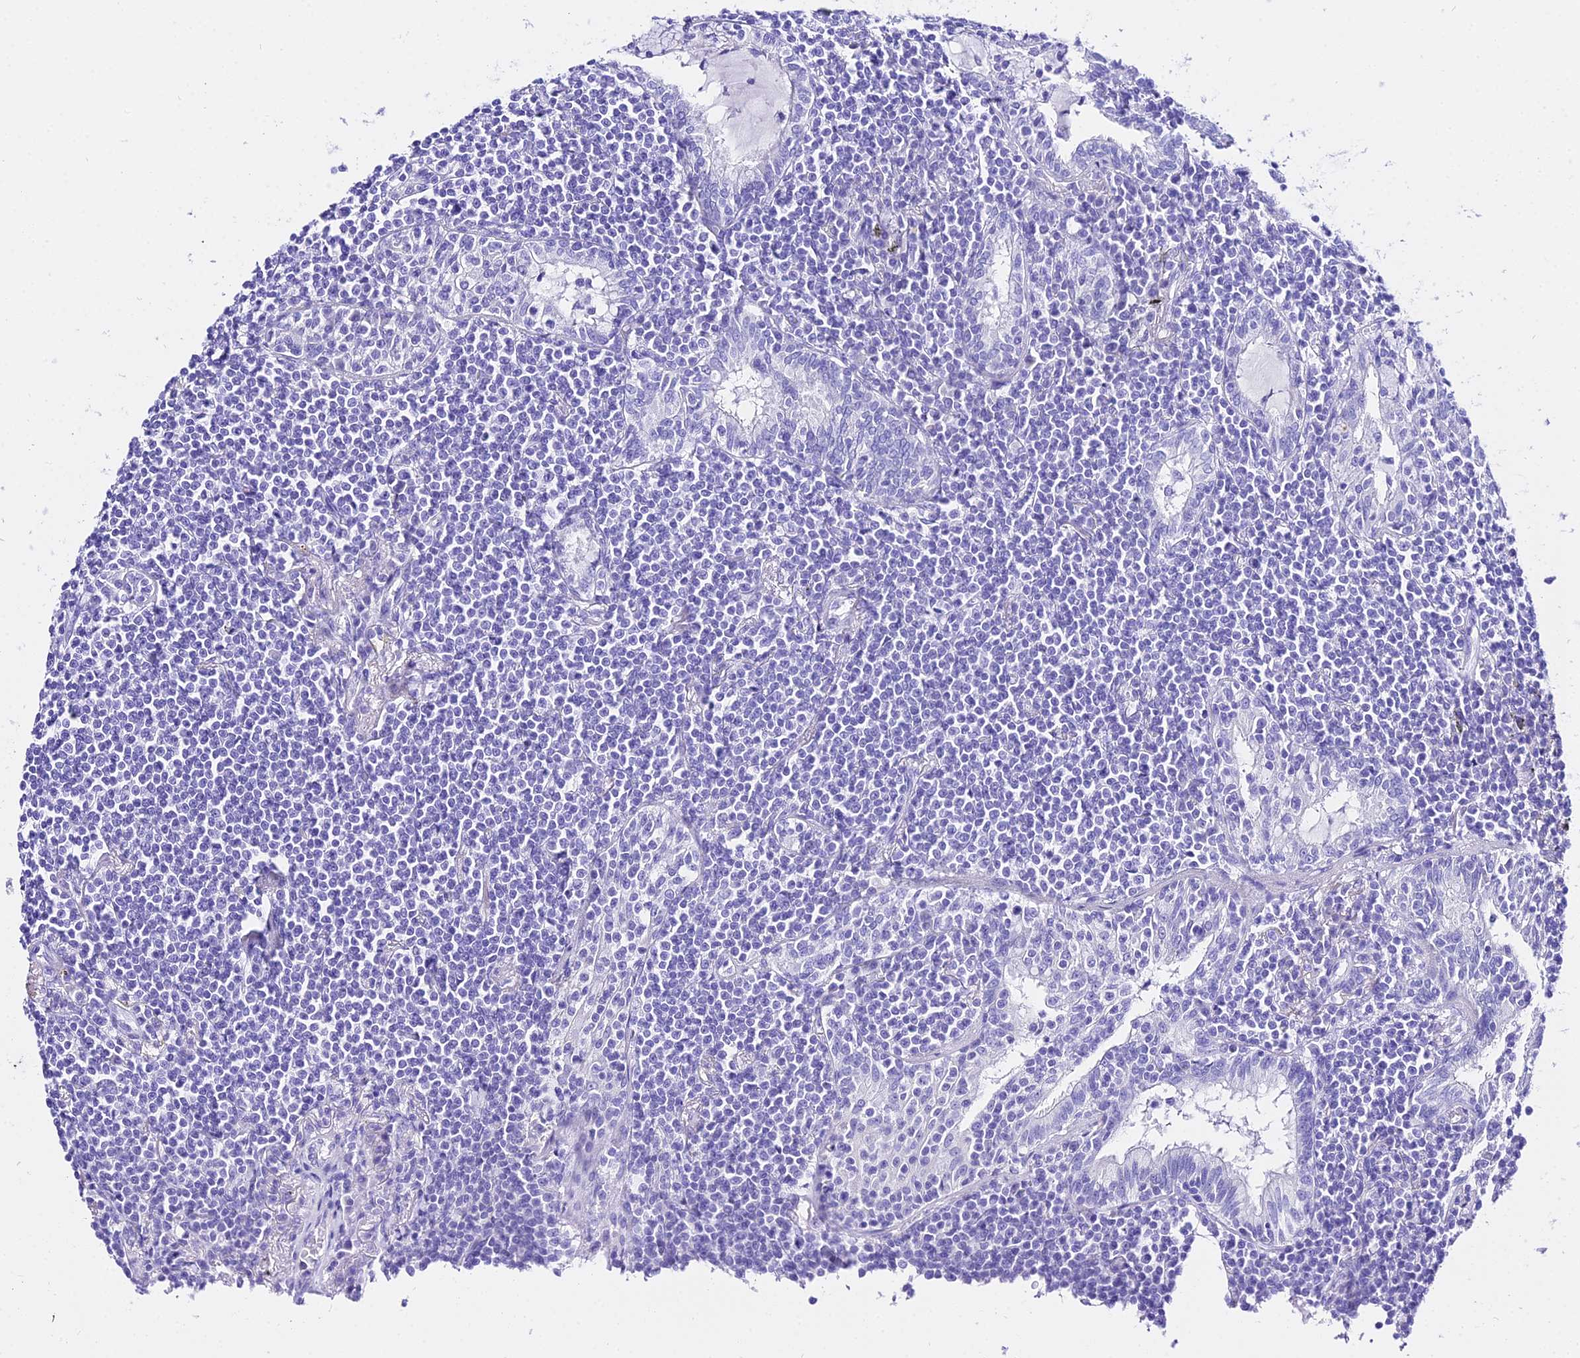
{"staining": {"intensity": "negative", "quantity": "none", "location": "none"}, "tissue": "lymphoma", "cell_type": "Tumor cells", "image_type": "cancer", "snomed": [{"axis": "morphology", "description": "Malignant lymphoma, non-Hodgkin's type, Low grade"}, {"axis": "topography", "description": "Lung"}], "caption": "Tumor cells are negative for protein expression in human lymphoma. (DAB (3,3'-diaminobenzidine) IHC visualized using brightfield microscopy, high magnification).", "gene": "TRMT44", "patient": {"sex": "female", "age": 71}}